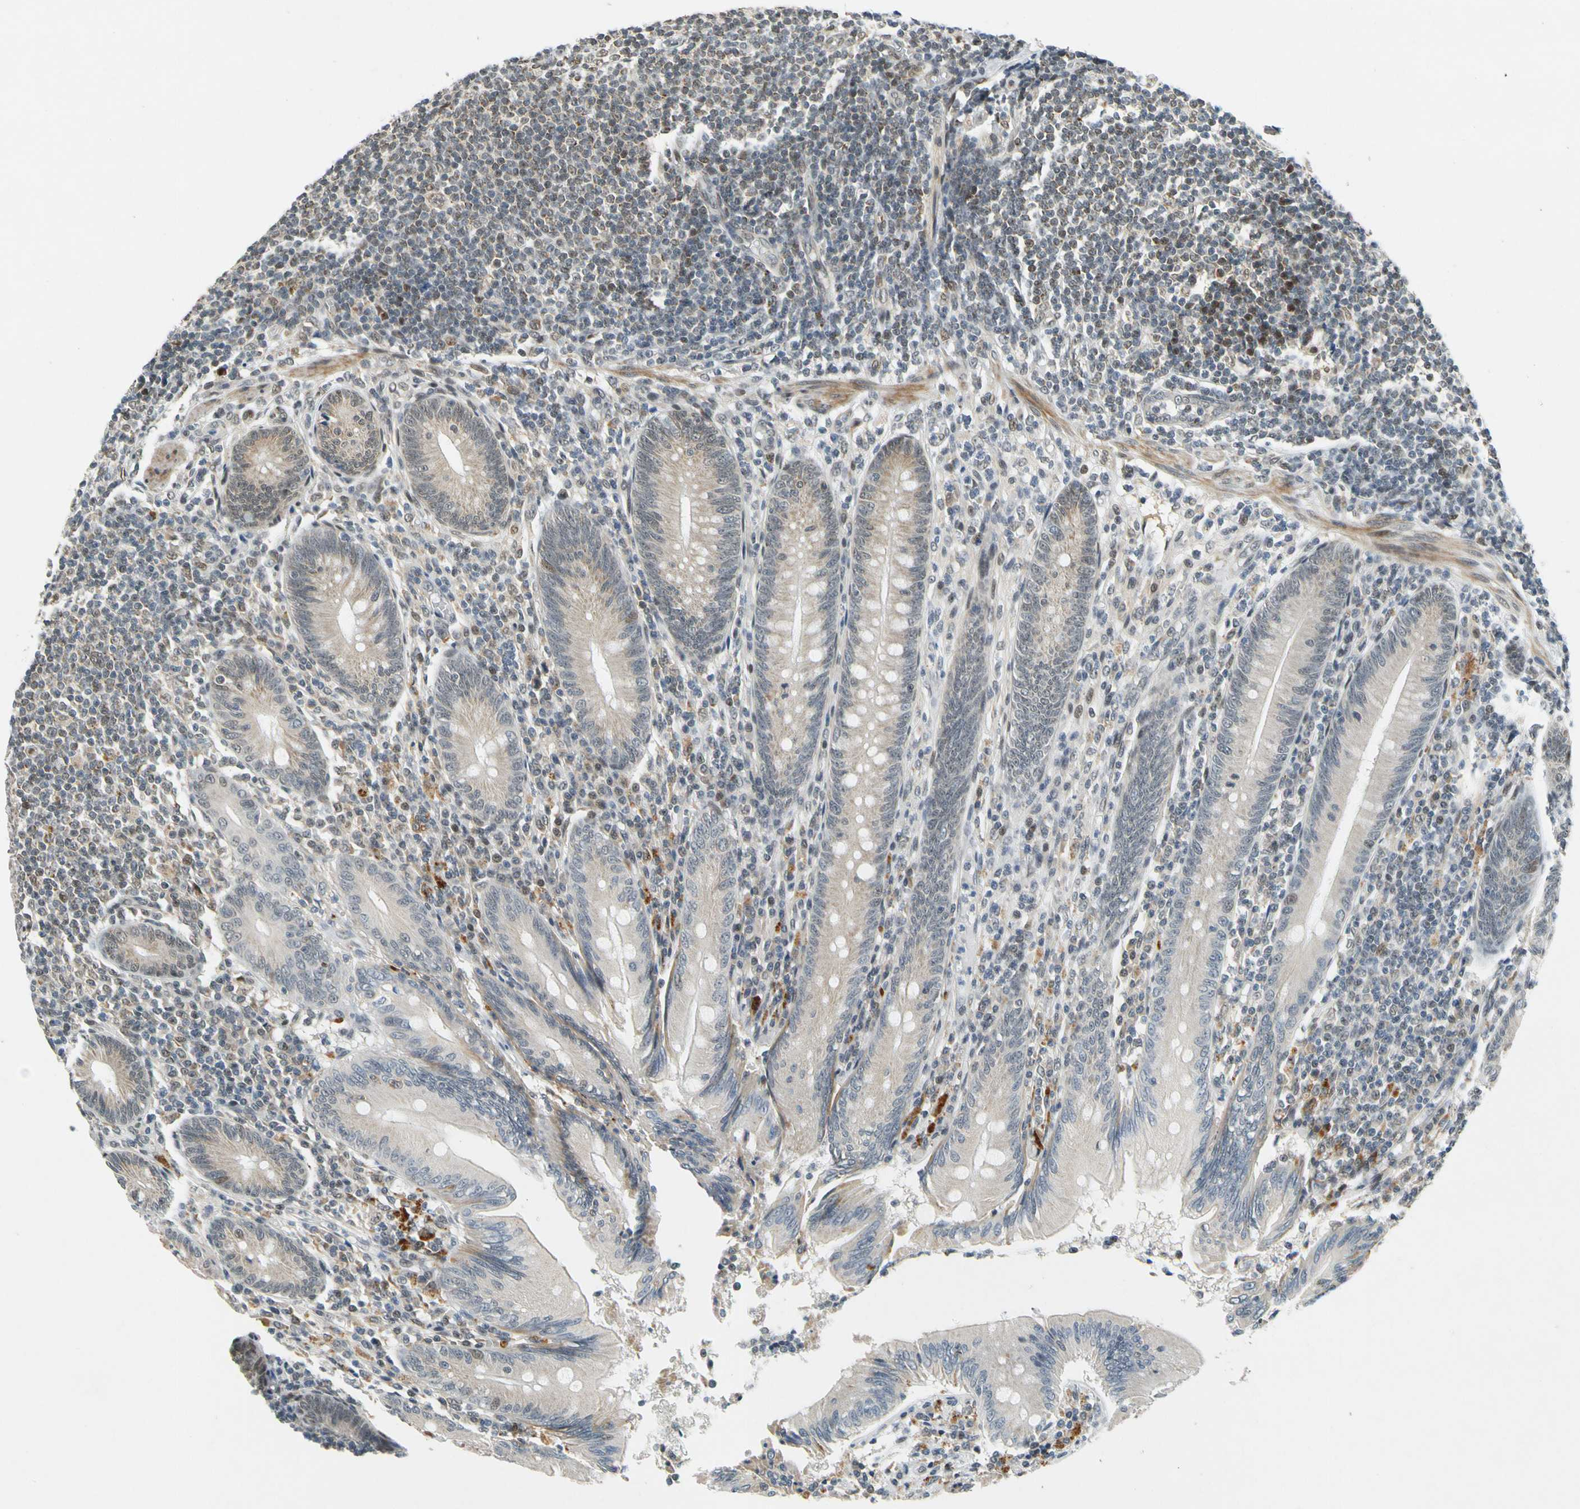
{"staining": {"intensity": "moderate", "quantity": ">75%", "location": "cytoplasmic/membranous"}, "tissue": "appendix", "cell_type": "Glandular cells", "image_type": "normal", "snomed": [{"axis": "morphology", "description": "Normal tissue, NOS"}, {"axis": "morphology", "description": "Inflammation, NOS"}, {"axis": "topography", "description": "Appendix"}], "caption": "Immunohistochemistry (IHC) of normal human appendix reveals medium levels of moderate cytoplasmic/membranous expression in approximately >75% of glandular cells.", "gene": "POGZ", "patient": {"sex": "male", "age": 46}}